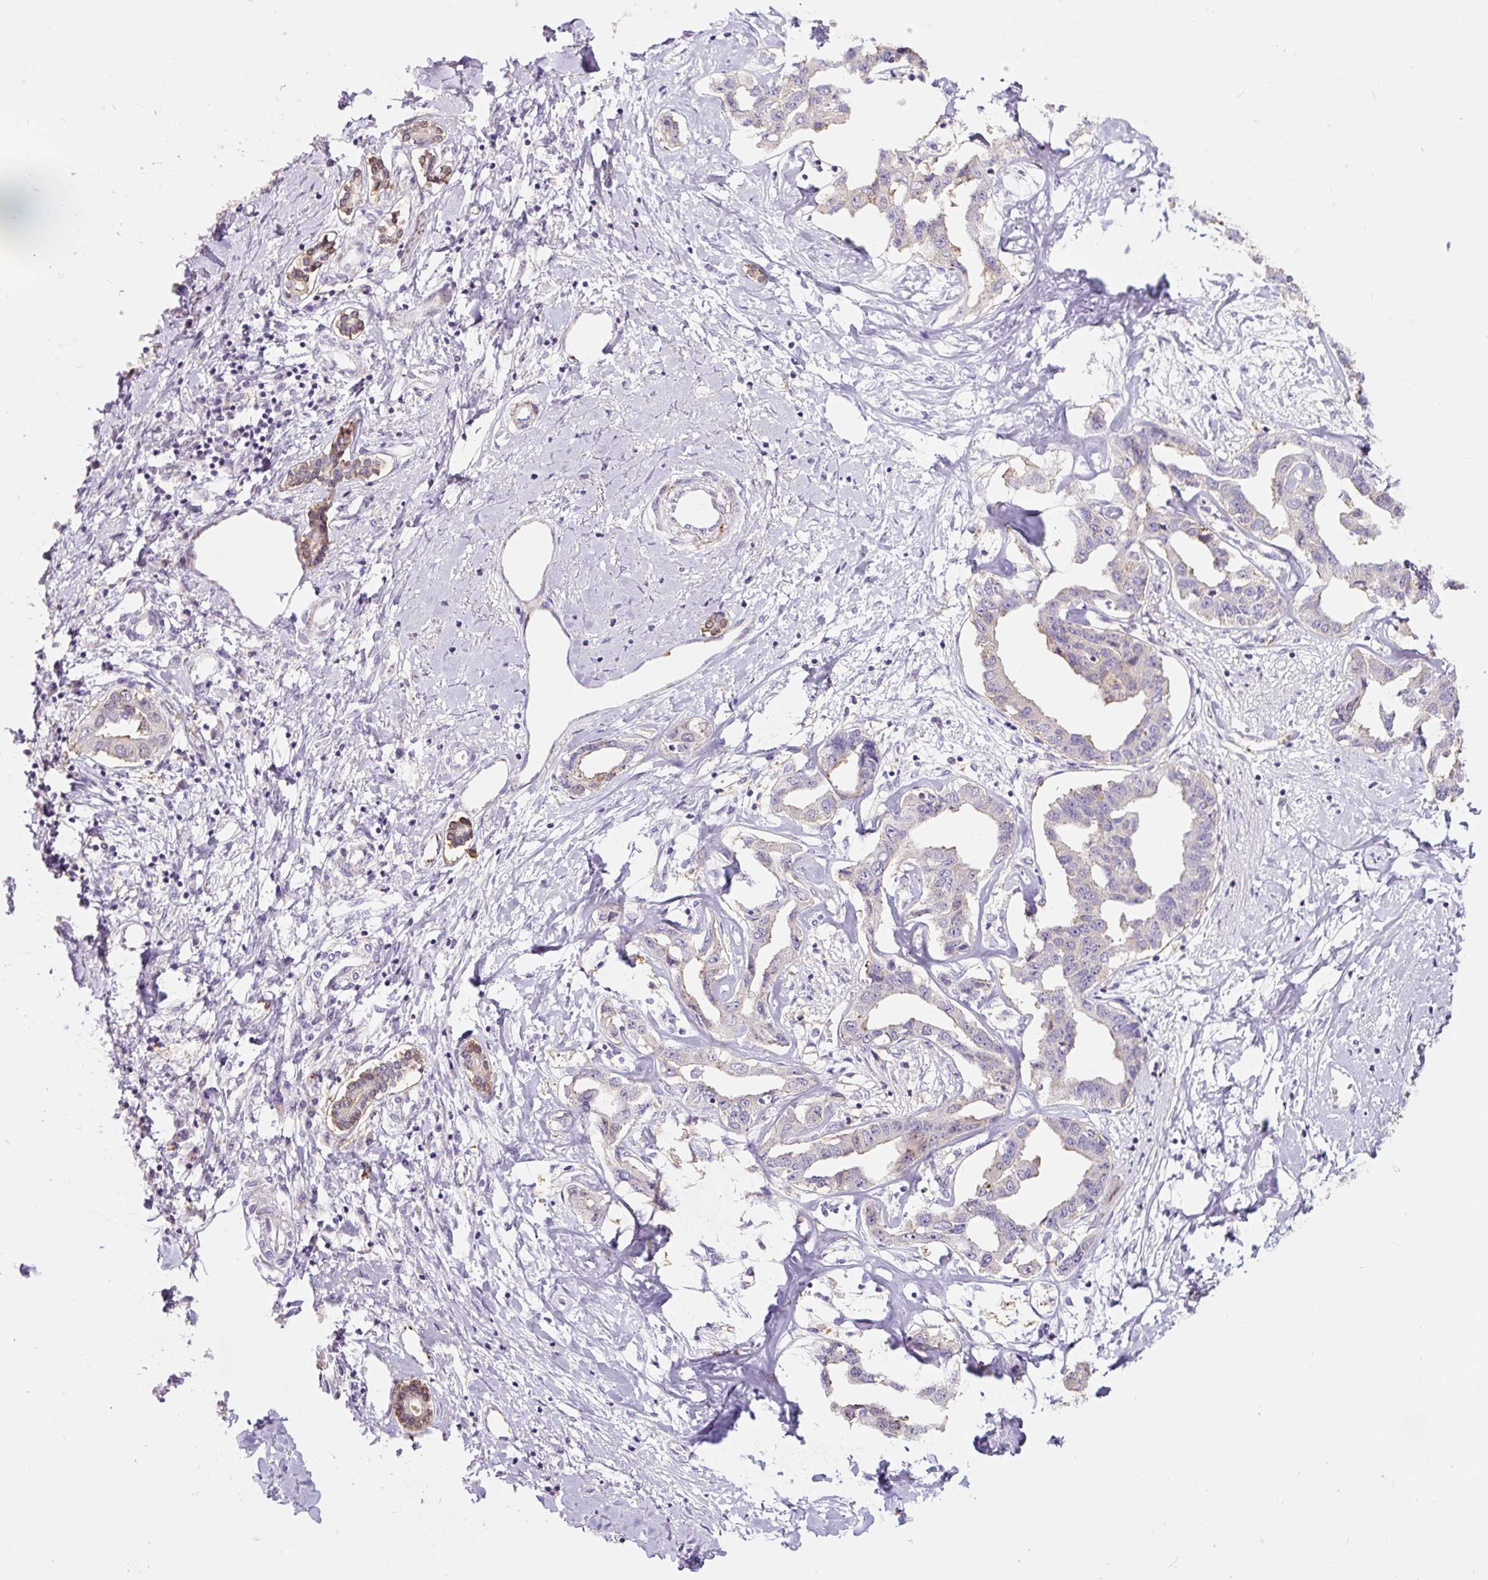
{"staining": {"intensity": "negative", "quantity": "none", "location": "none"}, "tissue": "liver cancer", "cell_type": "Tumor cells", "image_type": "cancer", "snomed": [{"axis": "morphology", "description": "Cholangiocarcinoma"}, {"axis": "topography", "description": "Liver"}], "caption": "Immunohistochemistry (IHC) histopathology image of liver cancer stained for a protein (brown), which demonstrates no positivity in tumor cells.", "gene": "HPS4", "patient": {"sex": "male", "age": 59}}